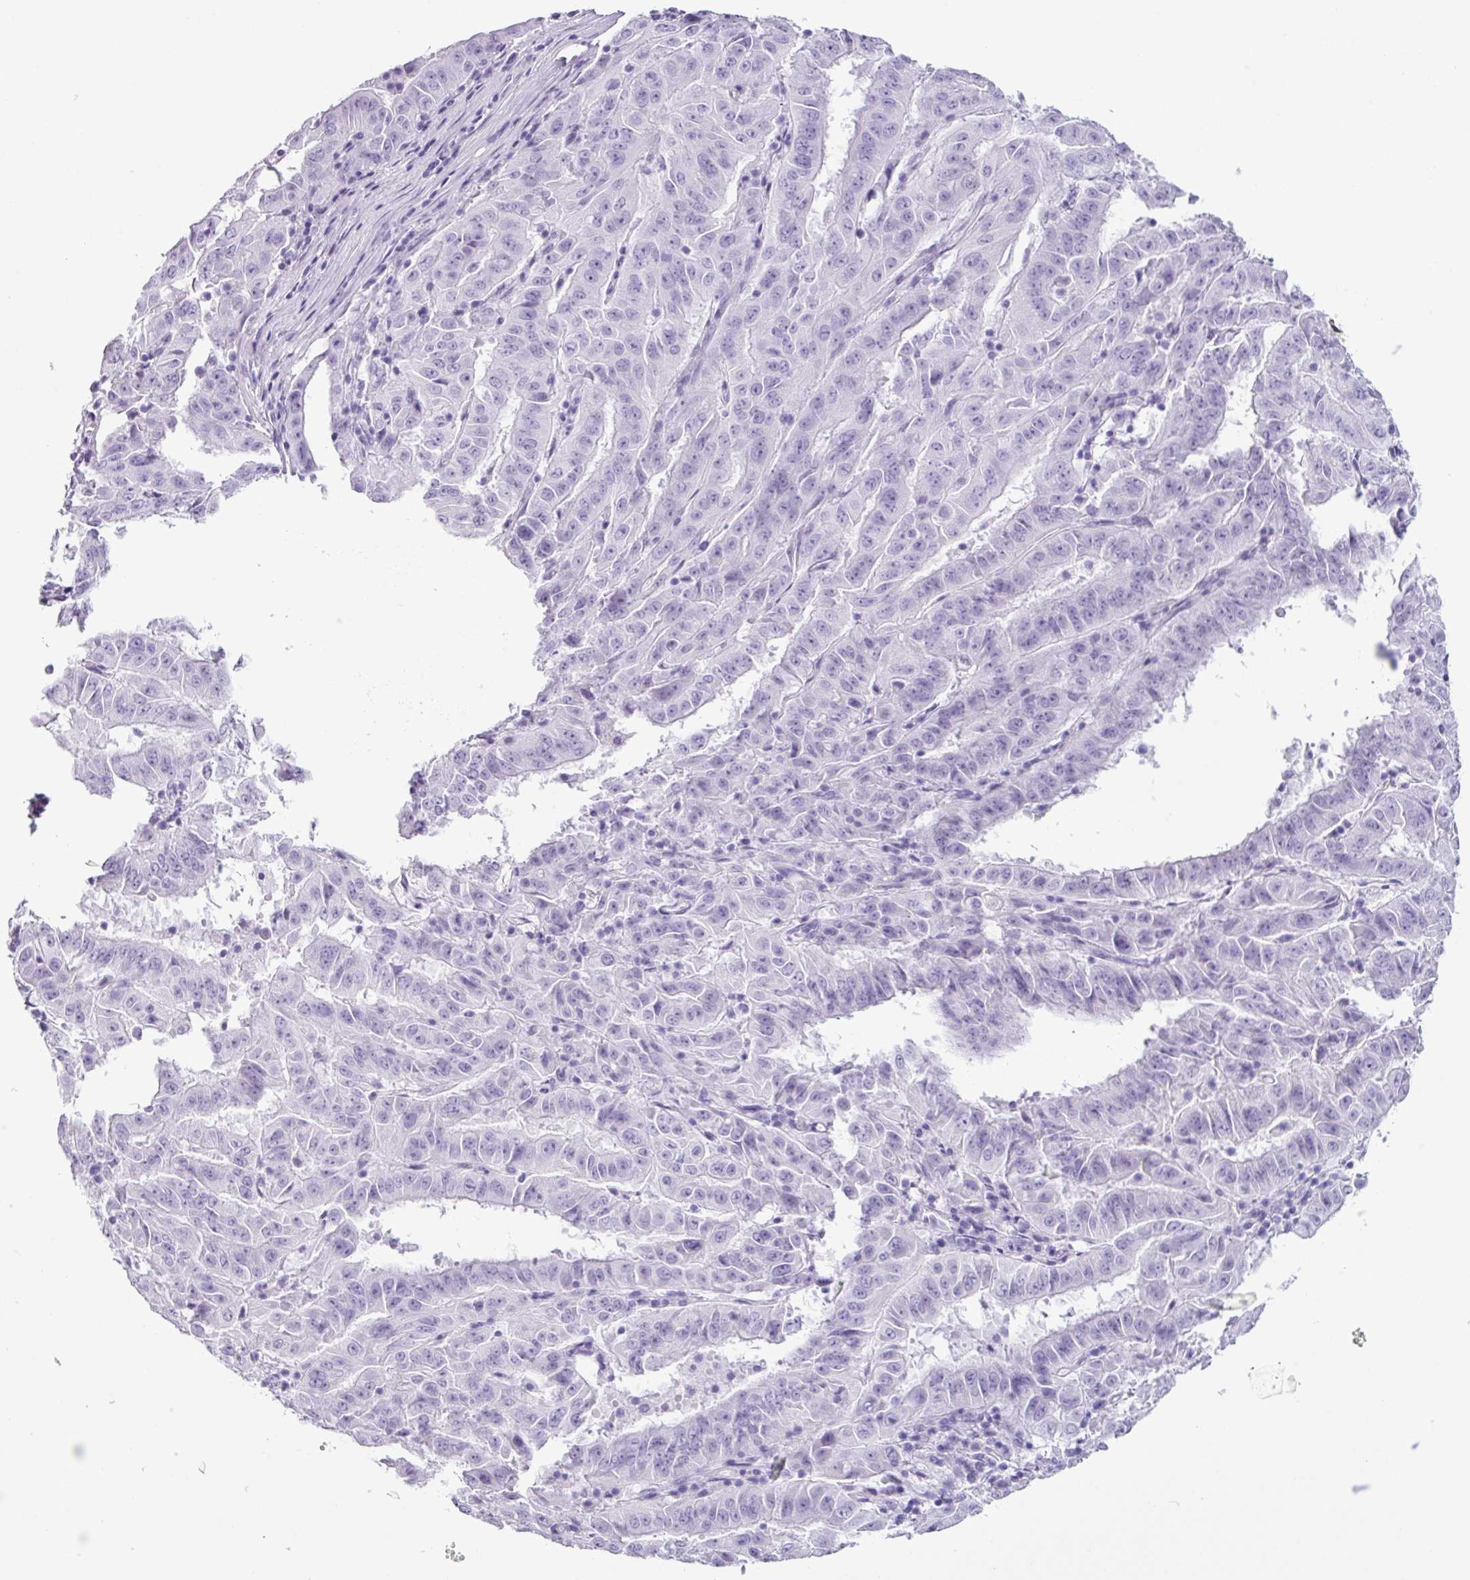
{"staining": {"intensity": "negative", "quantity": "none", "location": "none"}, "tissue": "pancreatic cancer", "cell_type": "Tumor cells", "image_type": "cancer", "snomed": [{"axis": "morphology", "description": "Adenocarcinoma, NOS"}, {"axis": "topography", "description": "Pancreas"}], "caption": "A photomicrograph of human pancreatic cancer is negative for staining in tumor cells.", "gene": "SCT", "patient": {"sex": "male", "age": 63}}